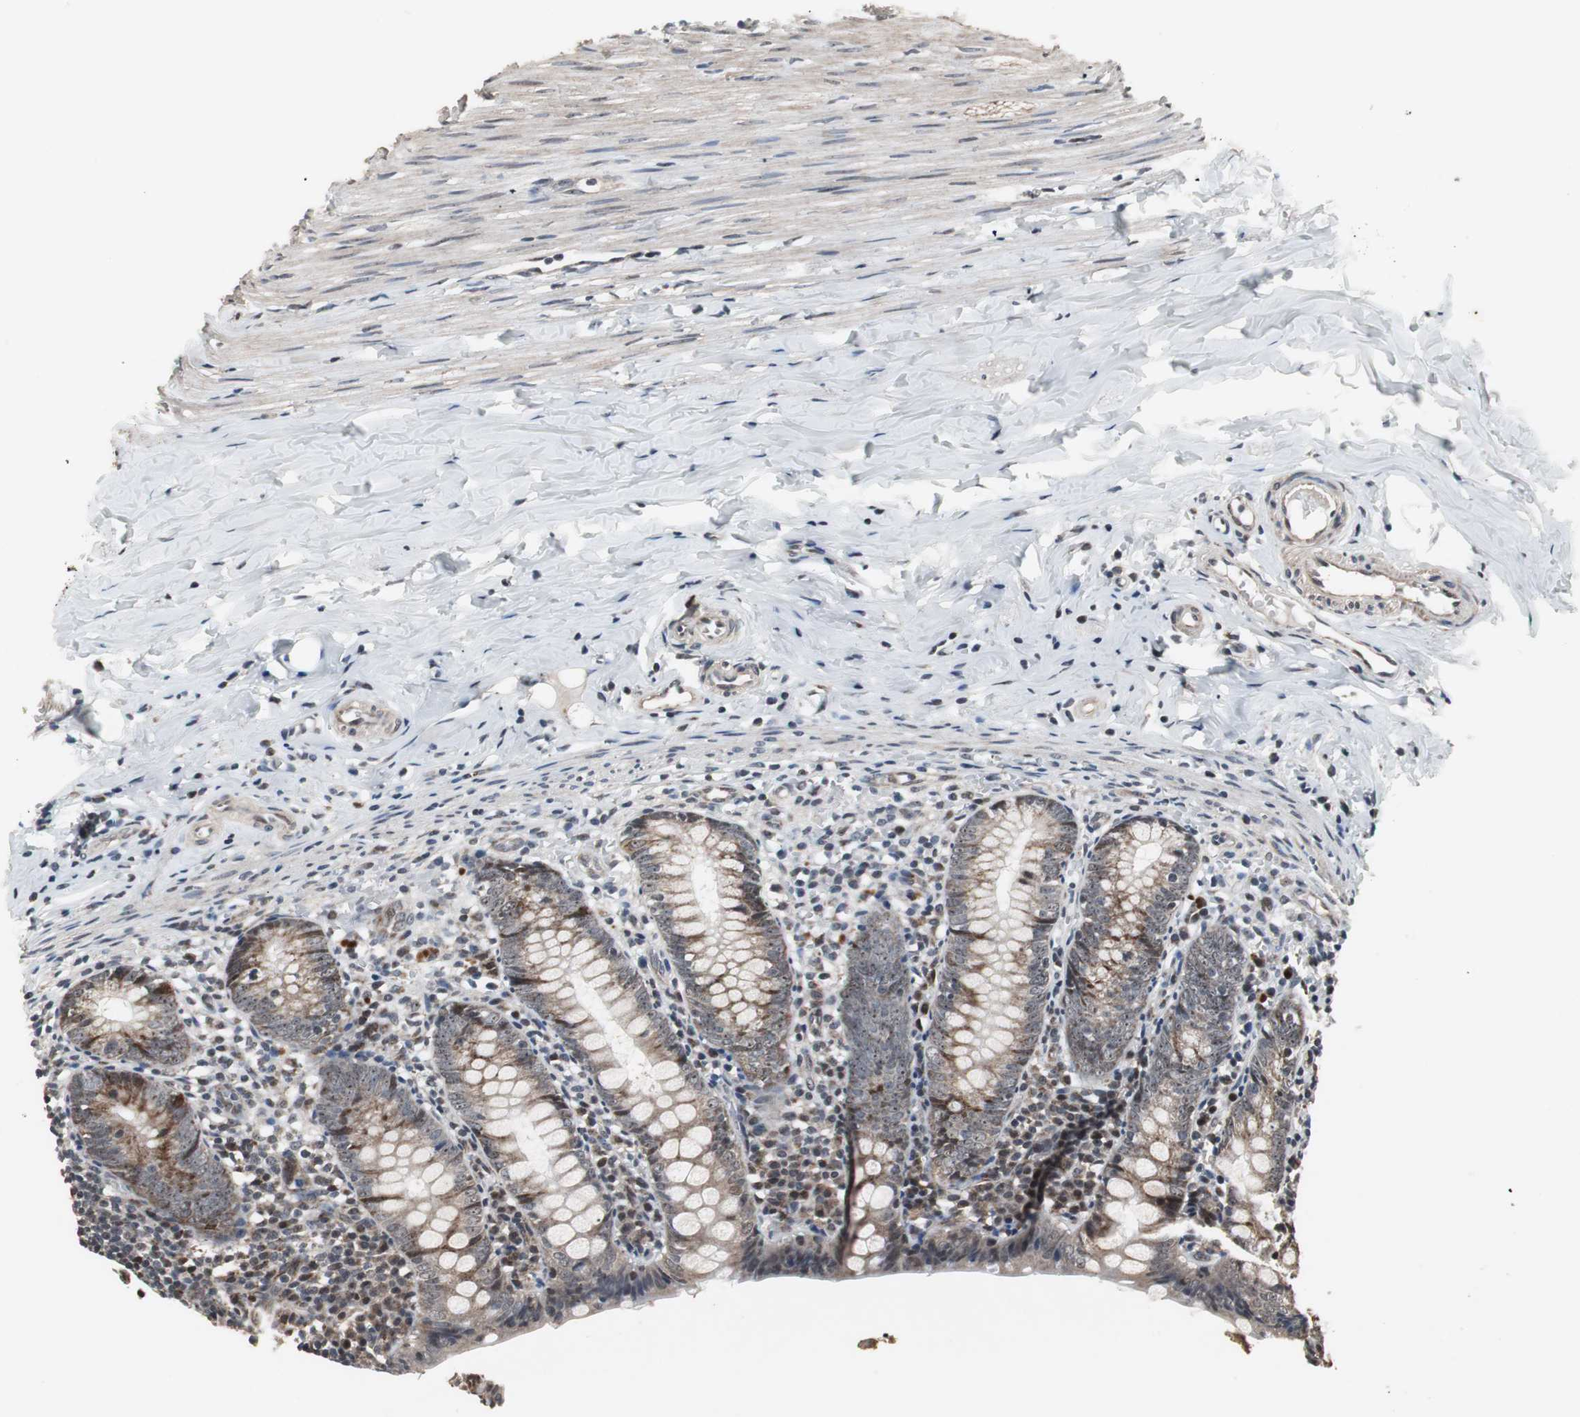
{"staining": {"intensity": "strong", "quantity": ">75%", "location": "cytoplasmic/membranous"}, "tissue": "appendix", "cell_type": "Glandular cells", "image_type": "normal", "snomed": [{"axis": "morphology", "description": "Normal tissue, NOS"}, {"axis": "topography", "description": "Appendix"}], "caption": "This is a micrograph of immunohistochemistry (IHC) staining of normal appendix, which shows strong staining in the cytoplasmic/membranous of glandular cells.", "gene": "MRPL40", "patient": {"sex": "female", "age": 10}}